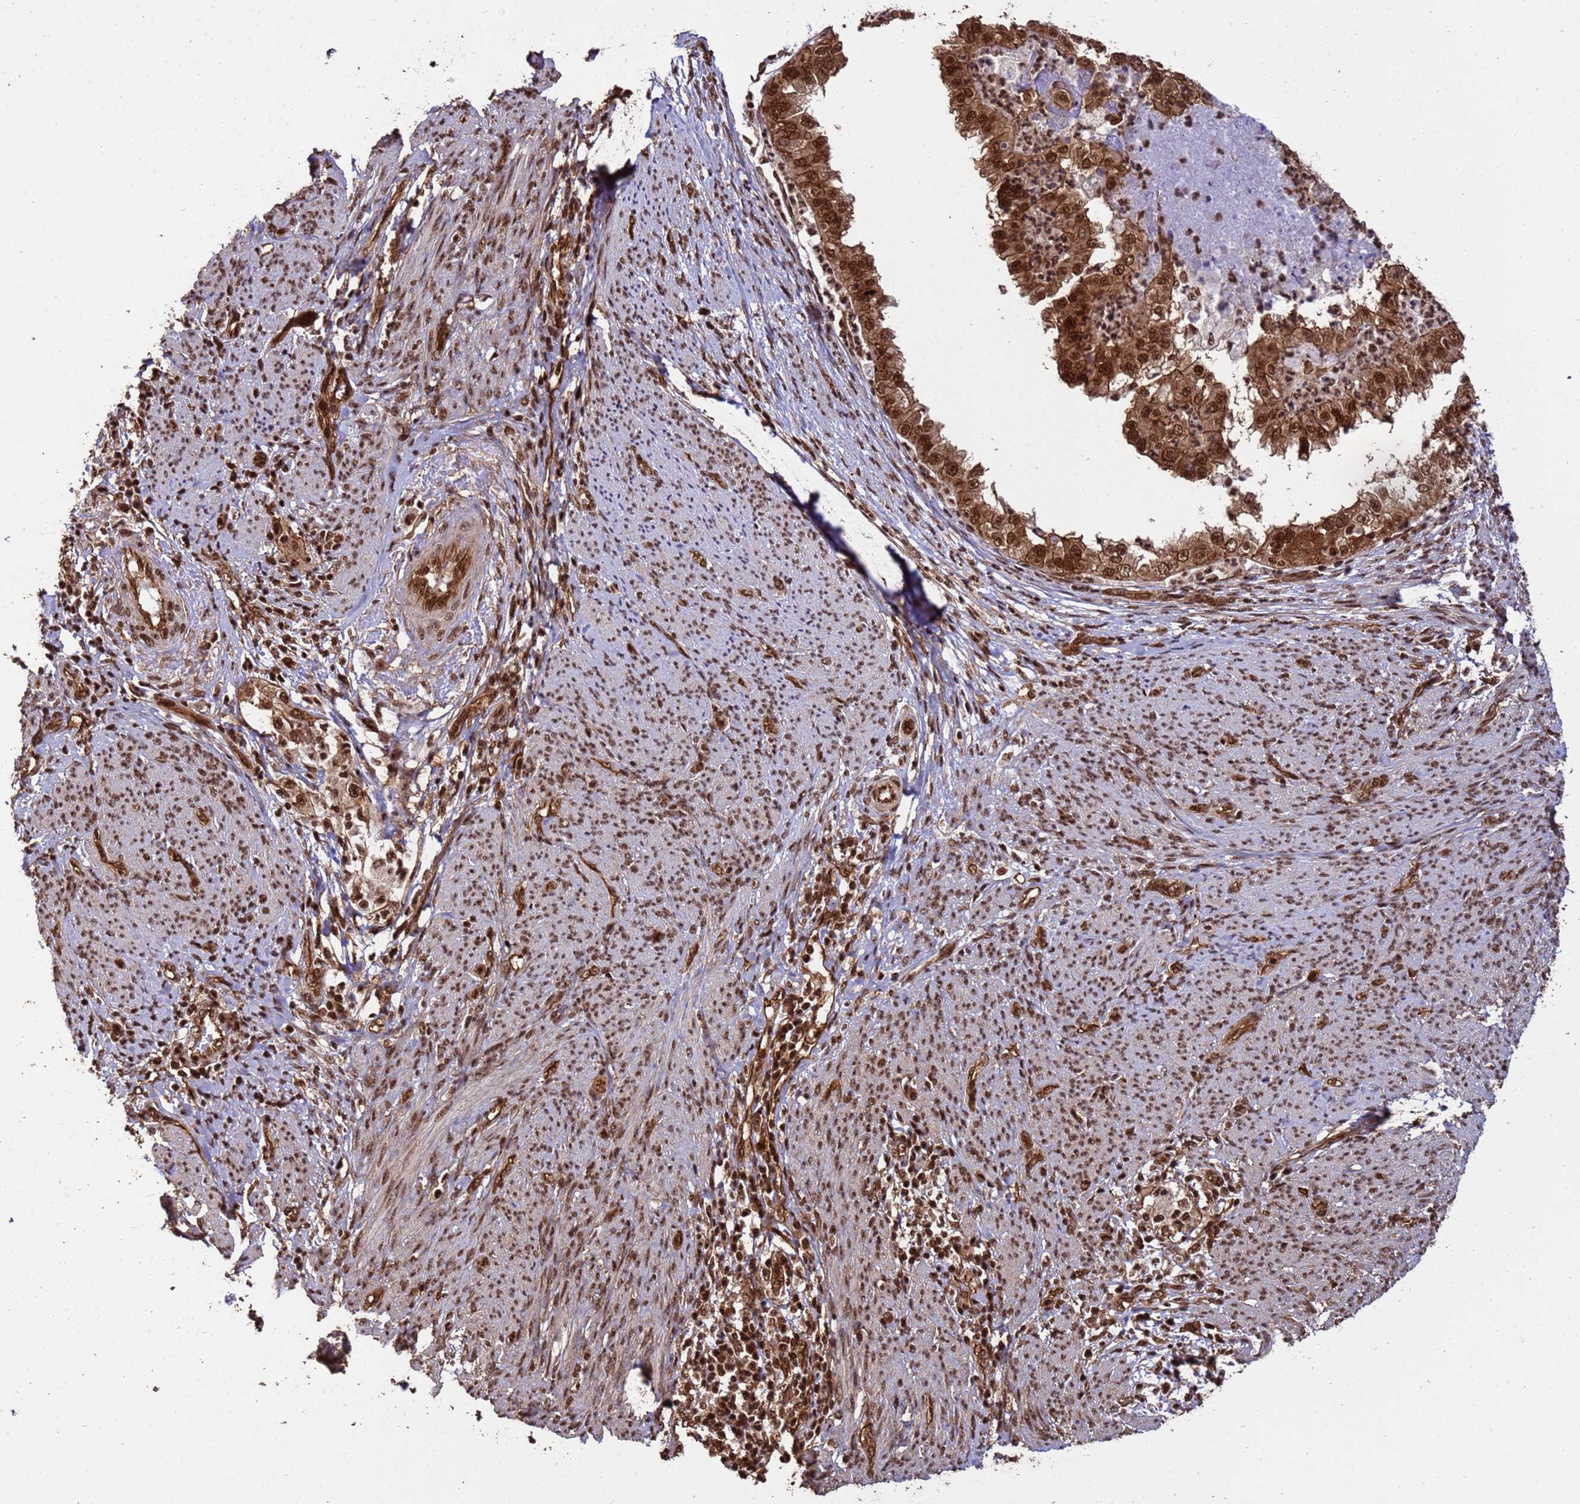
{"staining": {"intensity": "strong", "quantity": ">75%", "location": "cytoplasmic/membranous,nuclear"}, "tissue": "endometrial cancer", "cell_type": "Tumor cells", "image_type": "cancer", "snomed": [{"axis": "morphology", "description": "Adenocarcinoma, NOS"}, {"axis": "topography", "description": "Endometrium"}], "caption": "Human endometrial cancer stained for a protein (brown) shows strong cytoplasmic/membranous and nuclear positive positivity in about >75% of tumor cells.", "gene": "SYF2", "patient": {"sex": "female", "age": 85}}